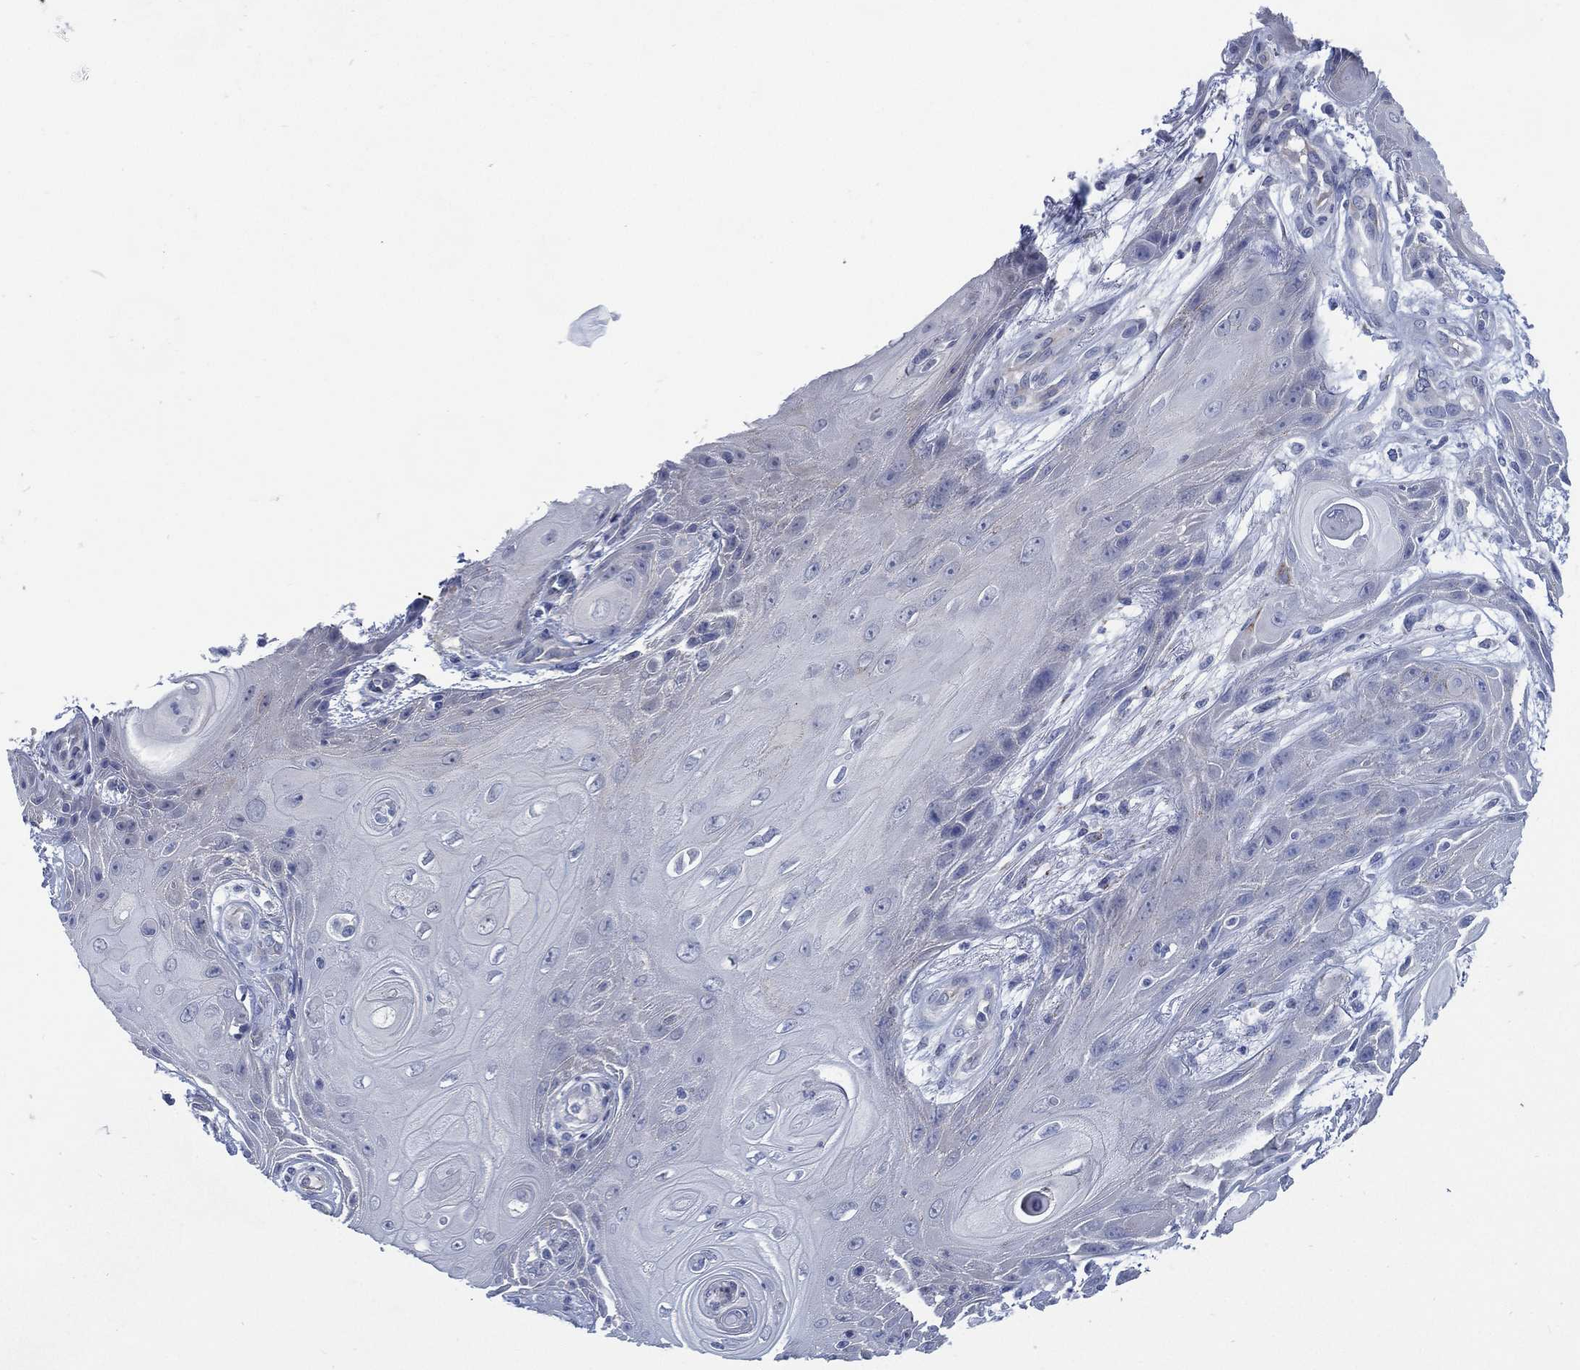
{"staining": {"intensity": "negative", "quantity": "none", "location": "none"}, "tissue": "skin cancer", "cell_type": "Tumor cells", "image_type": "cancer", "snomed": [{"axis": "morphology", "description": "Squamous cell carcinoma, NOS"}, {"axis": "topography", "description": "Skin"}], "caption": "Image shows no significant protein staining in tumor cells of skin squamous cell carcinoma.", "gene": "C5orf46", "patient": {"sex": "male", "age": 62}}